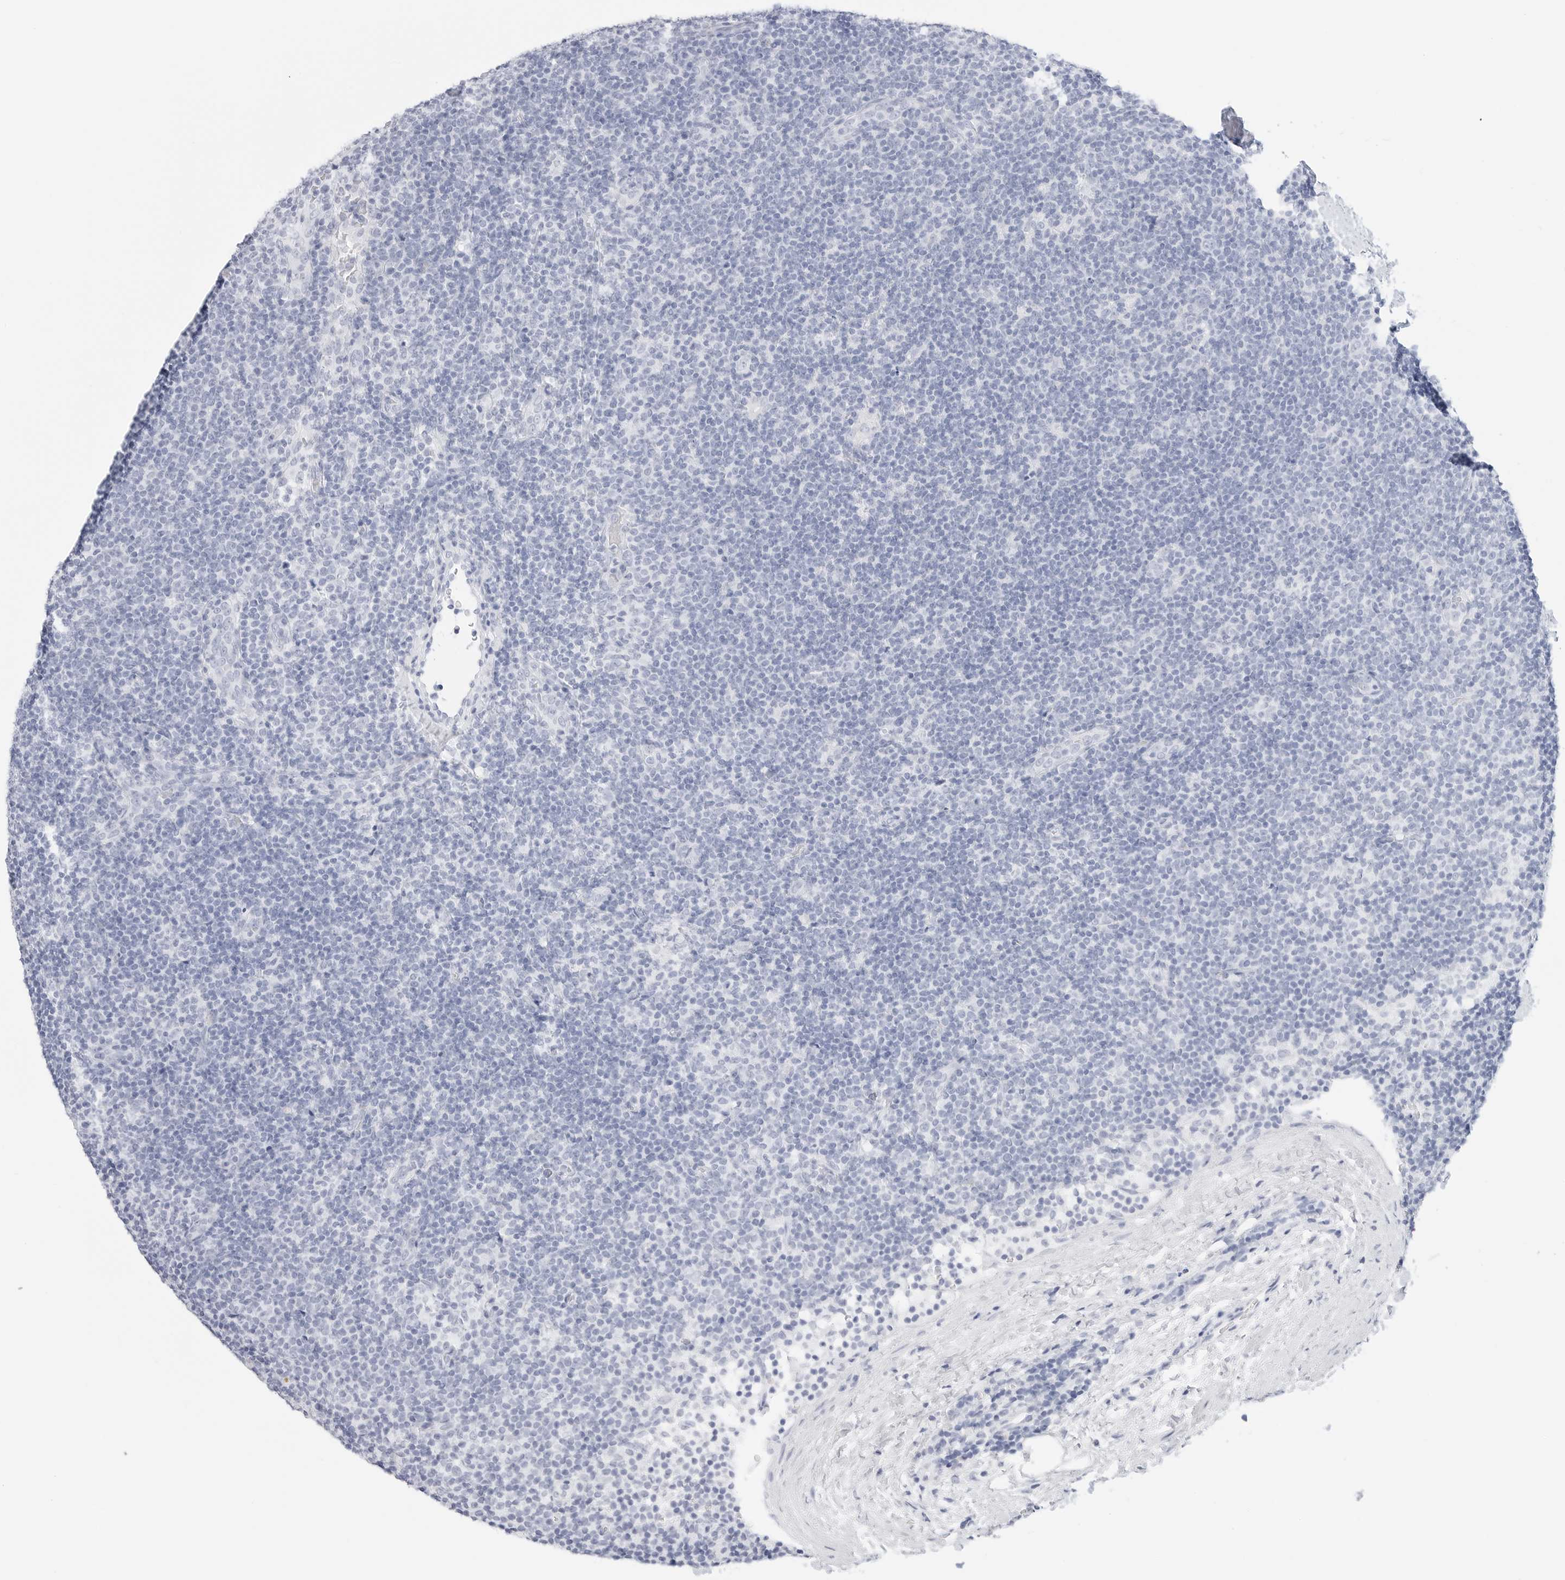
{"staining": {"intensity": "negative", "quantity": "none", "location": "none"}, "tissue": "lymphoma", "cell_type": "Tumor cells", "image_type": "cancer", "snomed": [{"axis": "morphology", "description": "Hodgkin's disease, NOS"}, {"axis": "topography", "description": "Lymph node"}], "caption": "High magnification brightfield microscopy of lymphoma stained with DAB (3,3'-diaminobenzidine) (brown) and counterstained with hematoxylin (blue): tumor cells show no significant staining.", "gene": "TFF2", "patient": {"sex": "female", "age": 57}}